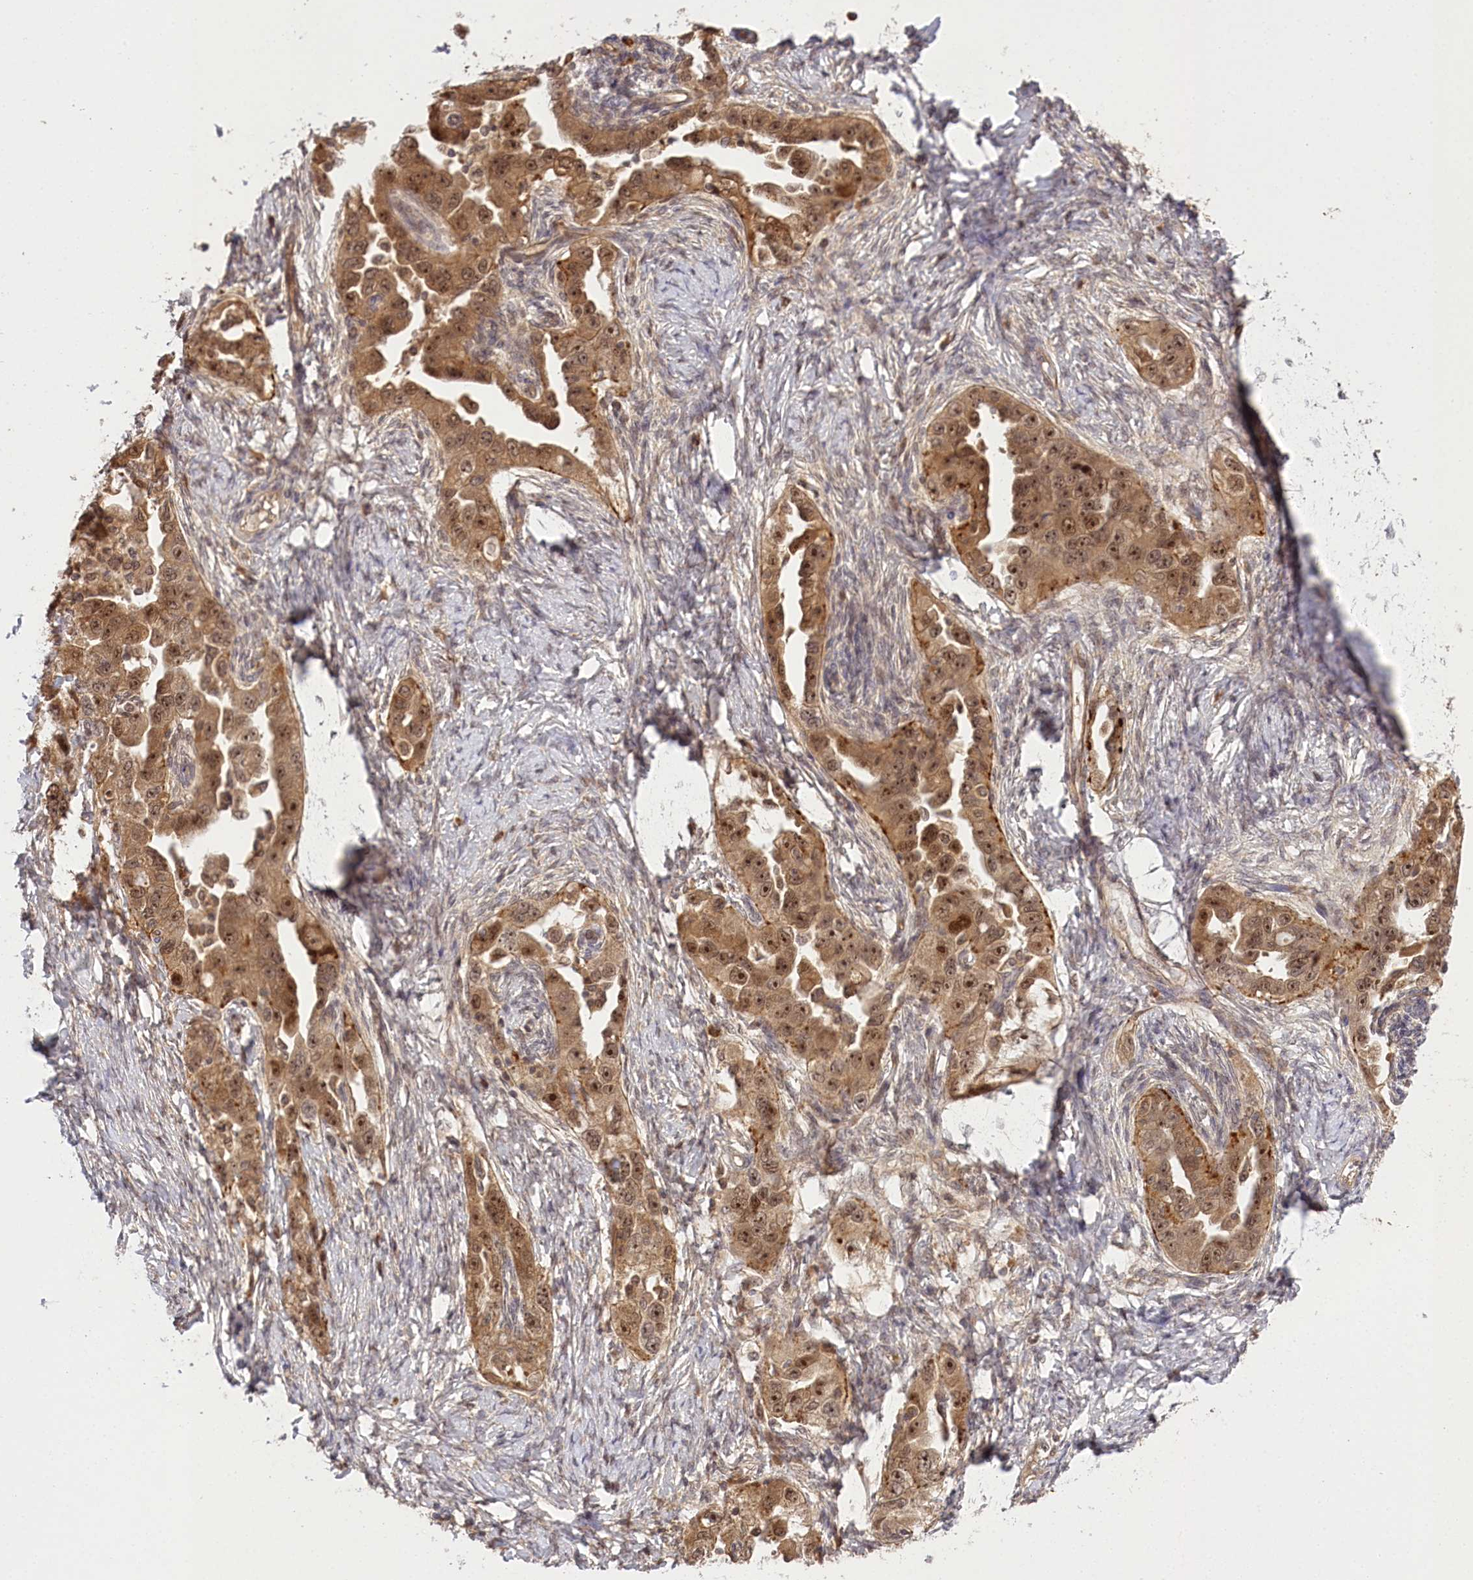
{"staining": {"intensity": "moderate", "quantity": ">75%", "location": "cytoplasmic/membranous,nuclear"}, "tissue": "ovarian cancer", "cell_type": "Tumor cells", "image_type": "cancer", "snomed": [{"axis": "morphology", "description": "Carcinoma, NOS"}, {"axis": "morphology", "description": "Cystadenocarcinoma, serous, NOS"}, {"axis": "topography", "description": "Ovary"}], "caption": "About >75% of tumor cells in ovarian carcinoma demonstrate moderate cytoplasmic/membranous and nuclear protein staining as visualized by brown immunohistochemical staining.", "gene": "SERGEF", "patient": {"sex": "female", "age": 69}}